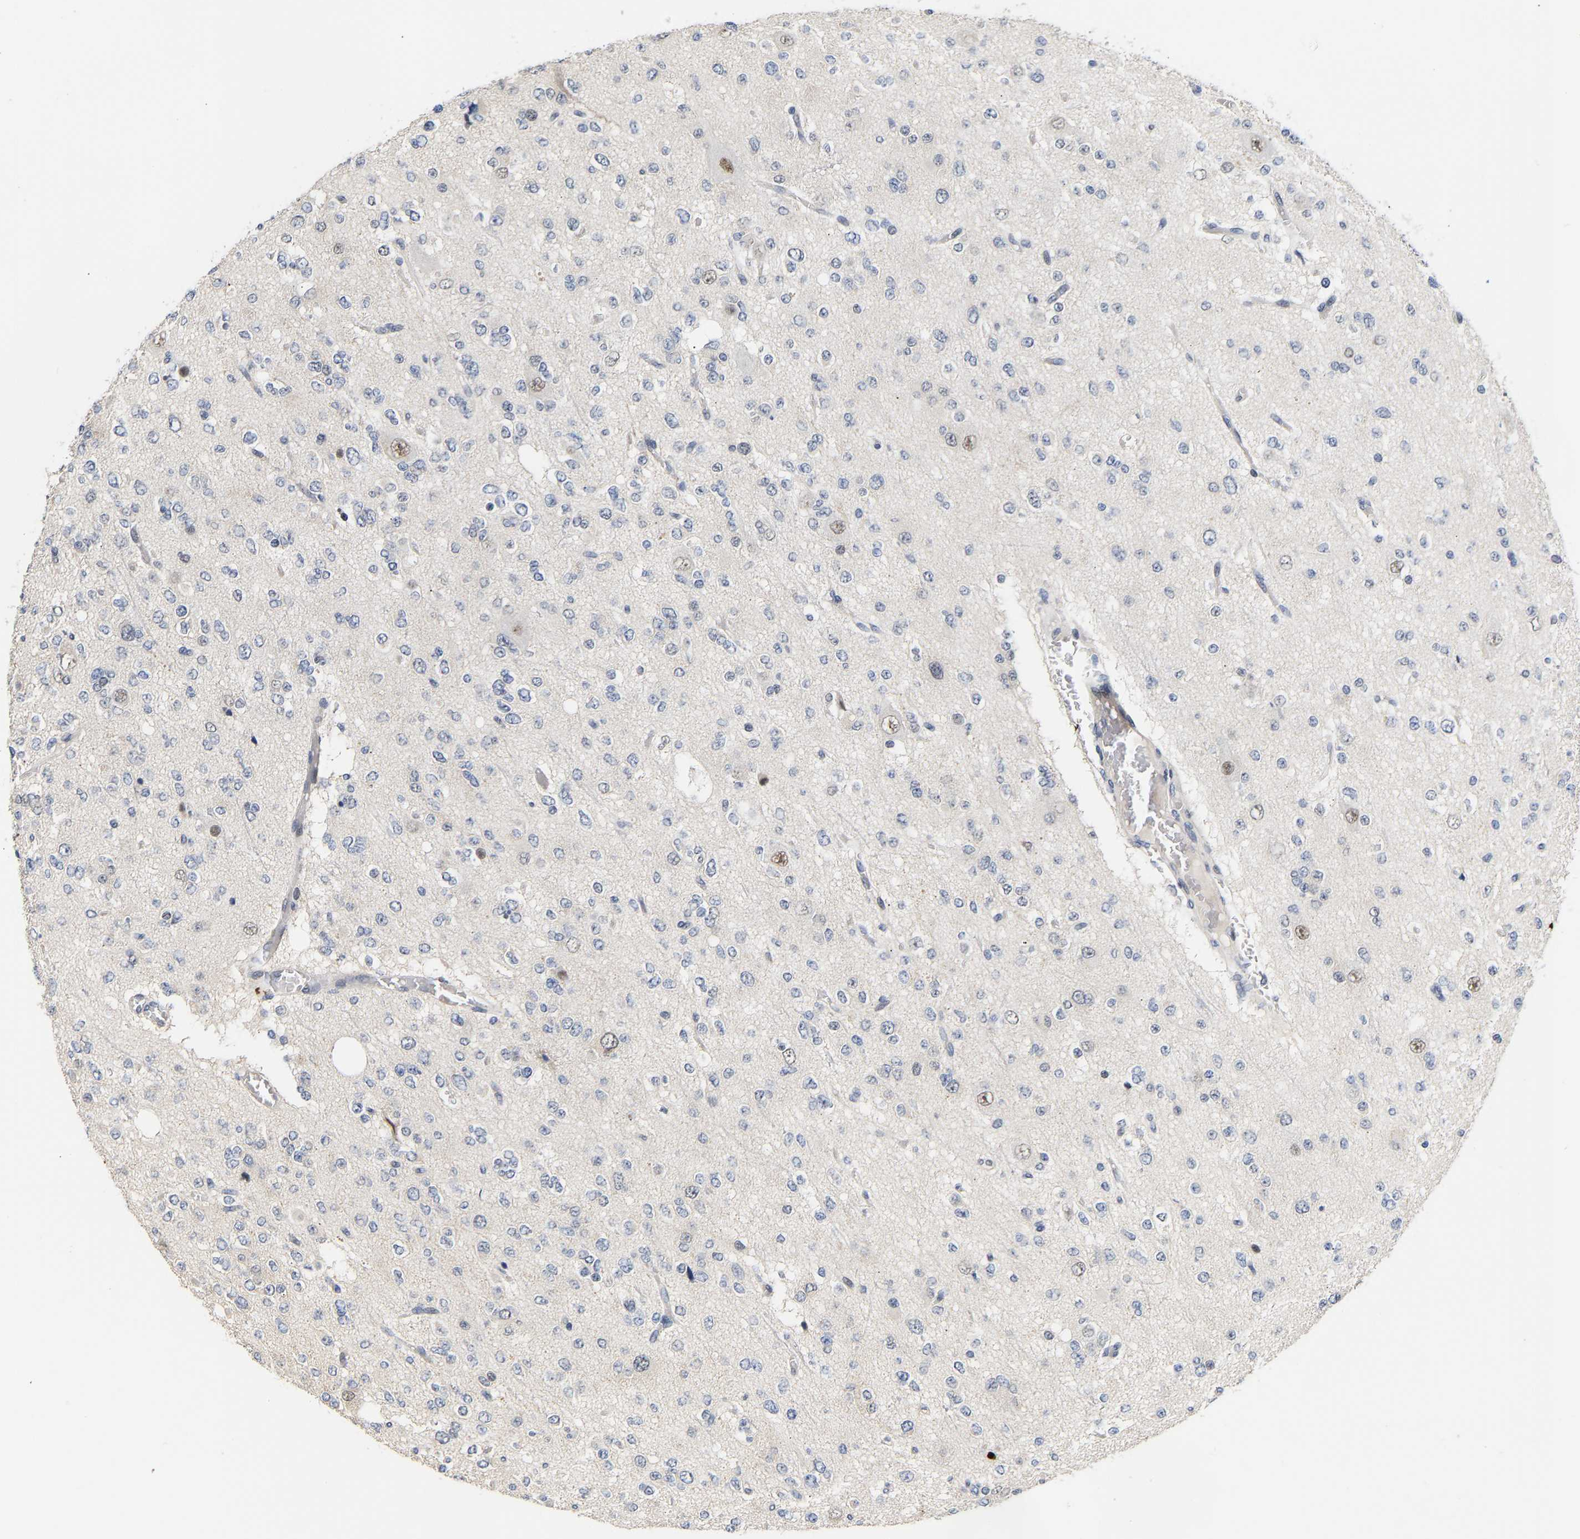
{"staining": {"intensity": "negative", "quantity": "none", "location": "none"}, "tissue": "glioma", "cell_type": "Tumor cells", "image_type": "cancer", "snomed": [{"axis": "morphology", "description": "Glioma, malignant, Low grade"}, {"axis": "topography", "description": "Brain"}], "caption": "High magnification brightfield microscopy of low-grade glioma (malignant) stained with DAB (brown) and counterstained with hematoxylin (blue): tumor cells show no significant positivity.", "gene": "TDRD7", "patient": {"sex": "male", "age": 38}}